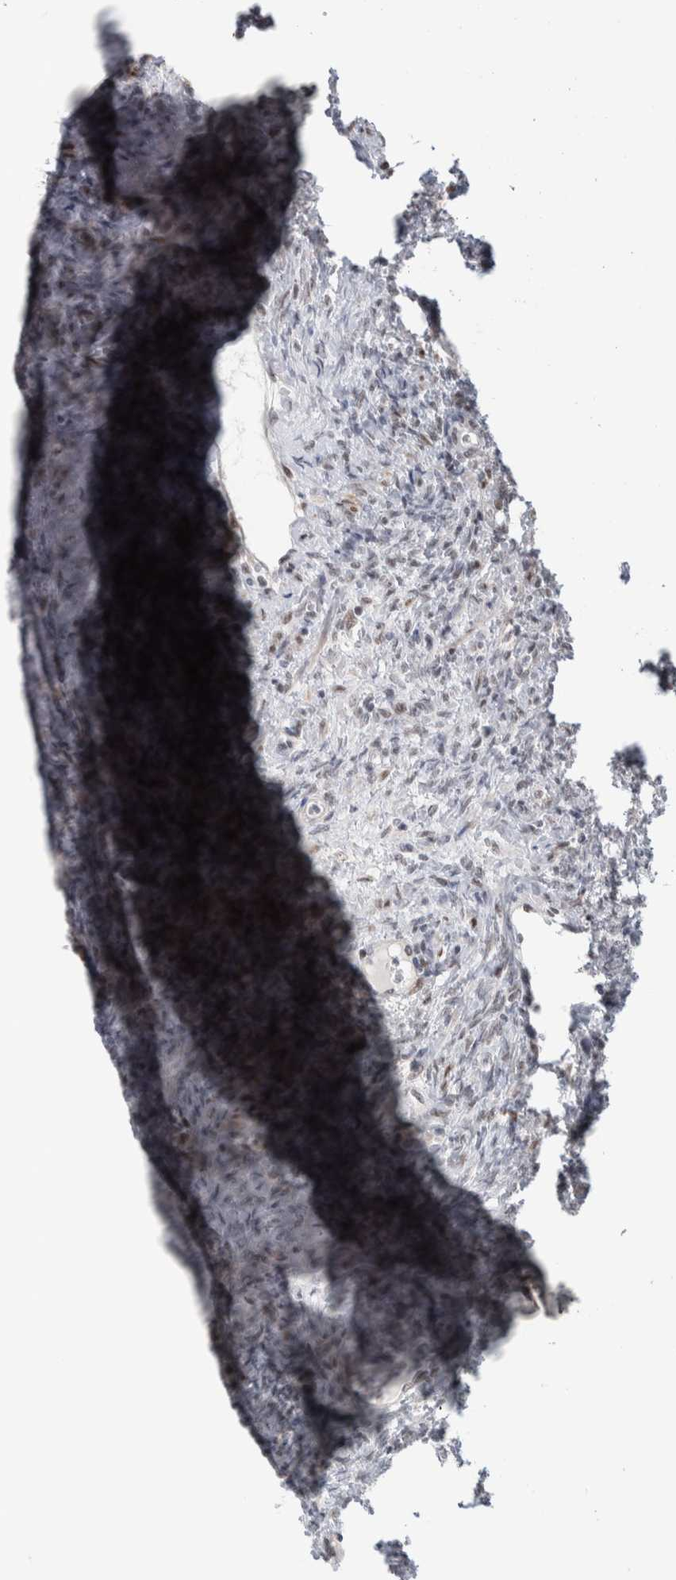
{"staining": {"intensity": "strong", "quantity": "25%-75%", "location": "cytoplasmic/membranous,nuclear"}, "tissue": "ovary", "cell_type": "Follicle cells", "image_type": "normal", "snomed": [{"axis": "morphology", "description": "Normal tissue, NOS"}, {"axis": "topography", "description": "Ovary"}], "caption": "Strong cytoplasmic/membranous,nuclear expression is present in approximately 25%-75% of follicle cells in unremarkable ovary.", "gene": "HEXIM2", "patient": {"sex": "female", "age": 41}}